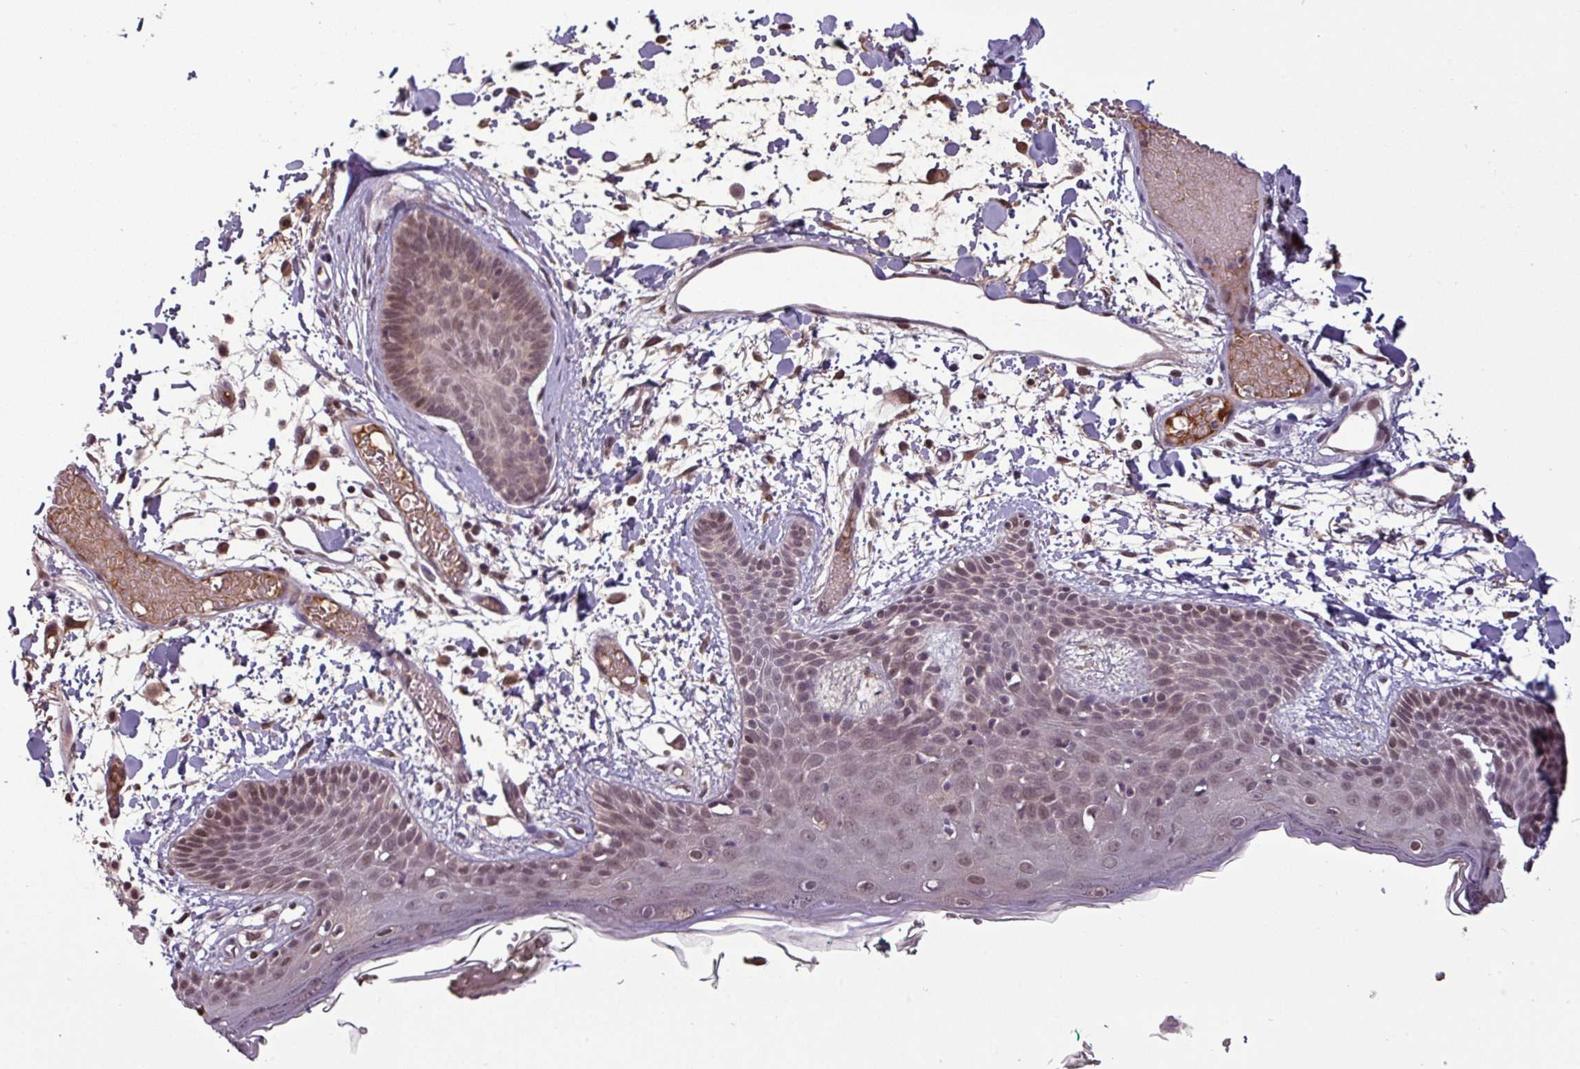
{"staining": {"intensity": "moderate", "quantity": "25%-75%", "location": "nuclear"}, "tissue": "skin", "cell_type": "Fibroblasts", "image_type": "normal", "snomed": [{"axis": "morphology", "description": "Normal tissue, NOS"}, {"axis": "topography", "description": "Skin"}], "caption": "Fibroblasts display medium levels of moderate nuclear staining in approximately 25%-75% of cells in normal skin. The staining was performed using DAB, with brown indicating positive protein expression. Nuclei are stained blue with hematoxylin.", "gene": "NOB1", "patient": {"sex": "male", "age": 79}}